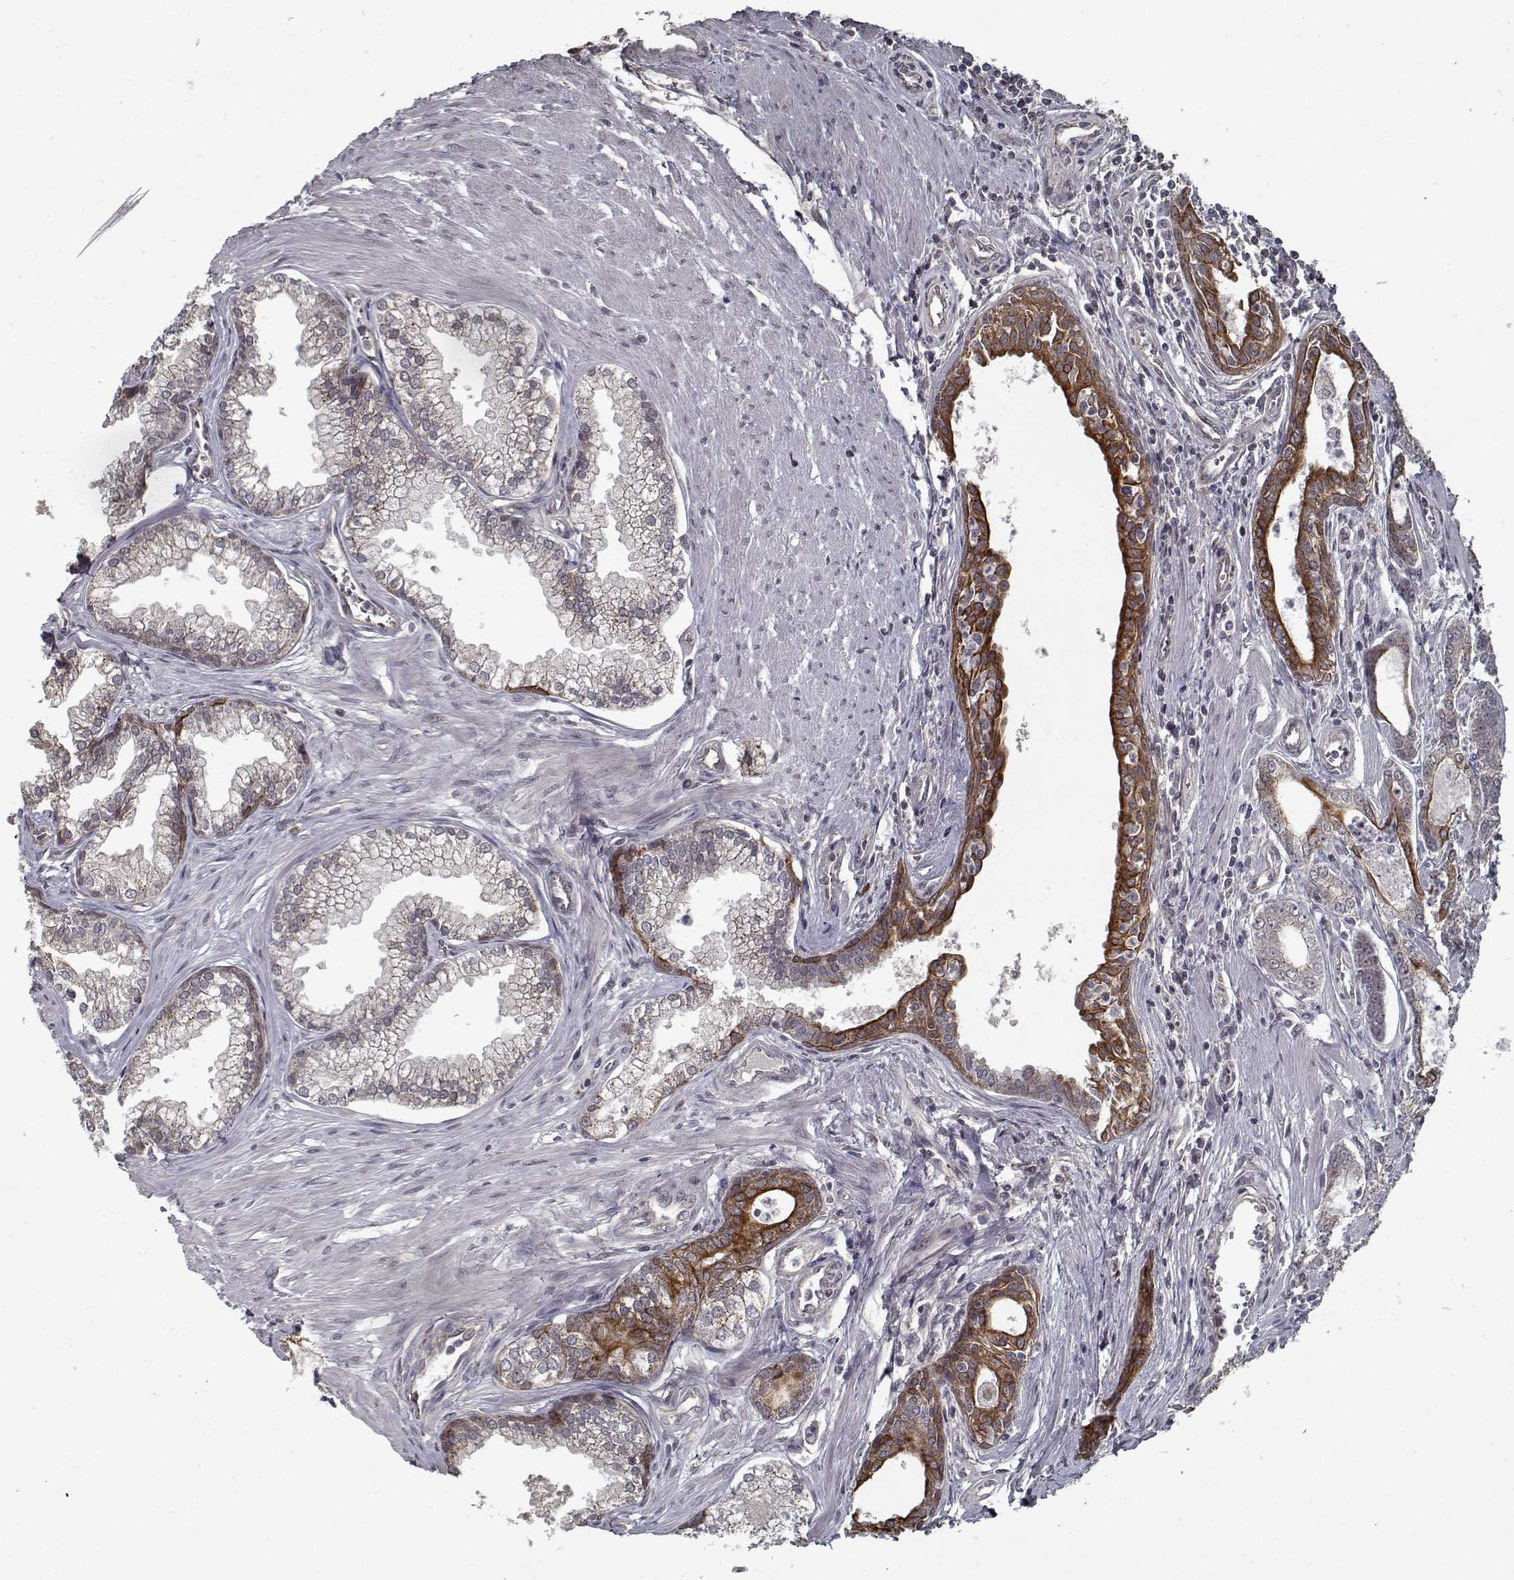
{"staining": {"intensity": "strong", "quantity": "<25%", "location": "cytoplasmic/membranous"}, "tissue": "prostate cancer", "cell_type": "Tumor cells", "image_type": "cancer", "snomed": [{"axis": "morphology", "description": "Adenocarcinoma, NOS"}, {"axis": "topography", "description": "Prostate"}], "caption": "Protein staining by immunohistochemistry (IHC) demonstrates strong cytoplasmic/membranous positivity in about <25% of tumor cells in prostate cancer.", "gene": "NLK", "patient": {"sex": "male", "age": 71}}